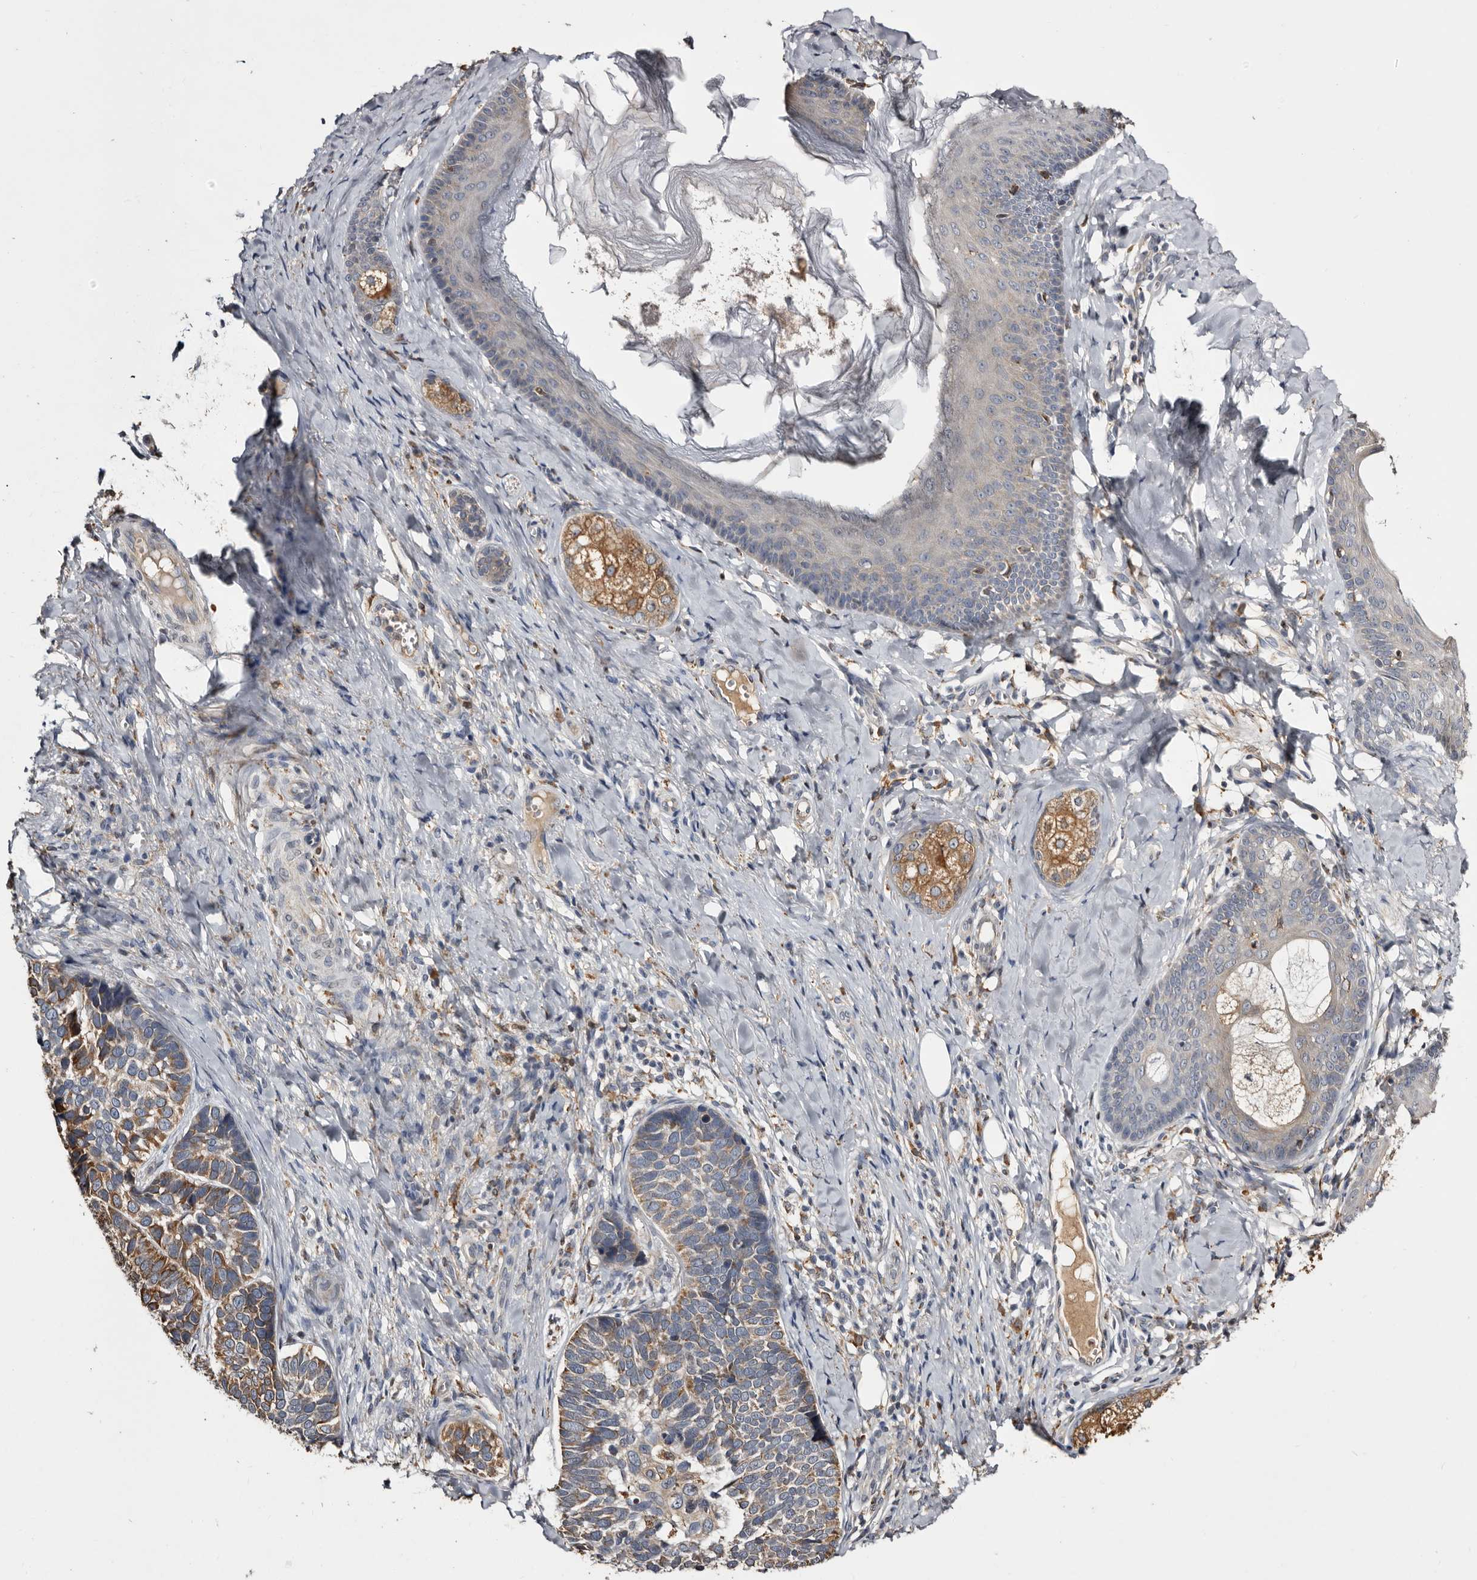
{"staining": {"intensity": "moderate", "quantity": "25%-75%", "location": "cytoplasmic/membranous"}, "tissue": "skin cancer", "cell_type": "Tumor cells", "image_type": "cancer", "snomed": [{"axis": "morphology", "description": "Basal cell carcinoma"}, {"axis": "topography", "description": "Skin"}], "caption": "A high-resolution micrograph shows immunohistochemistry staining of basal cell carcinoma (skin), which exhibits moderate cytoplasmic/membranous positivity in approximately 25%-75% of tumor cells.", "gene": "INKA2", "patient": {"sex": "male", "age": 62}}